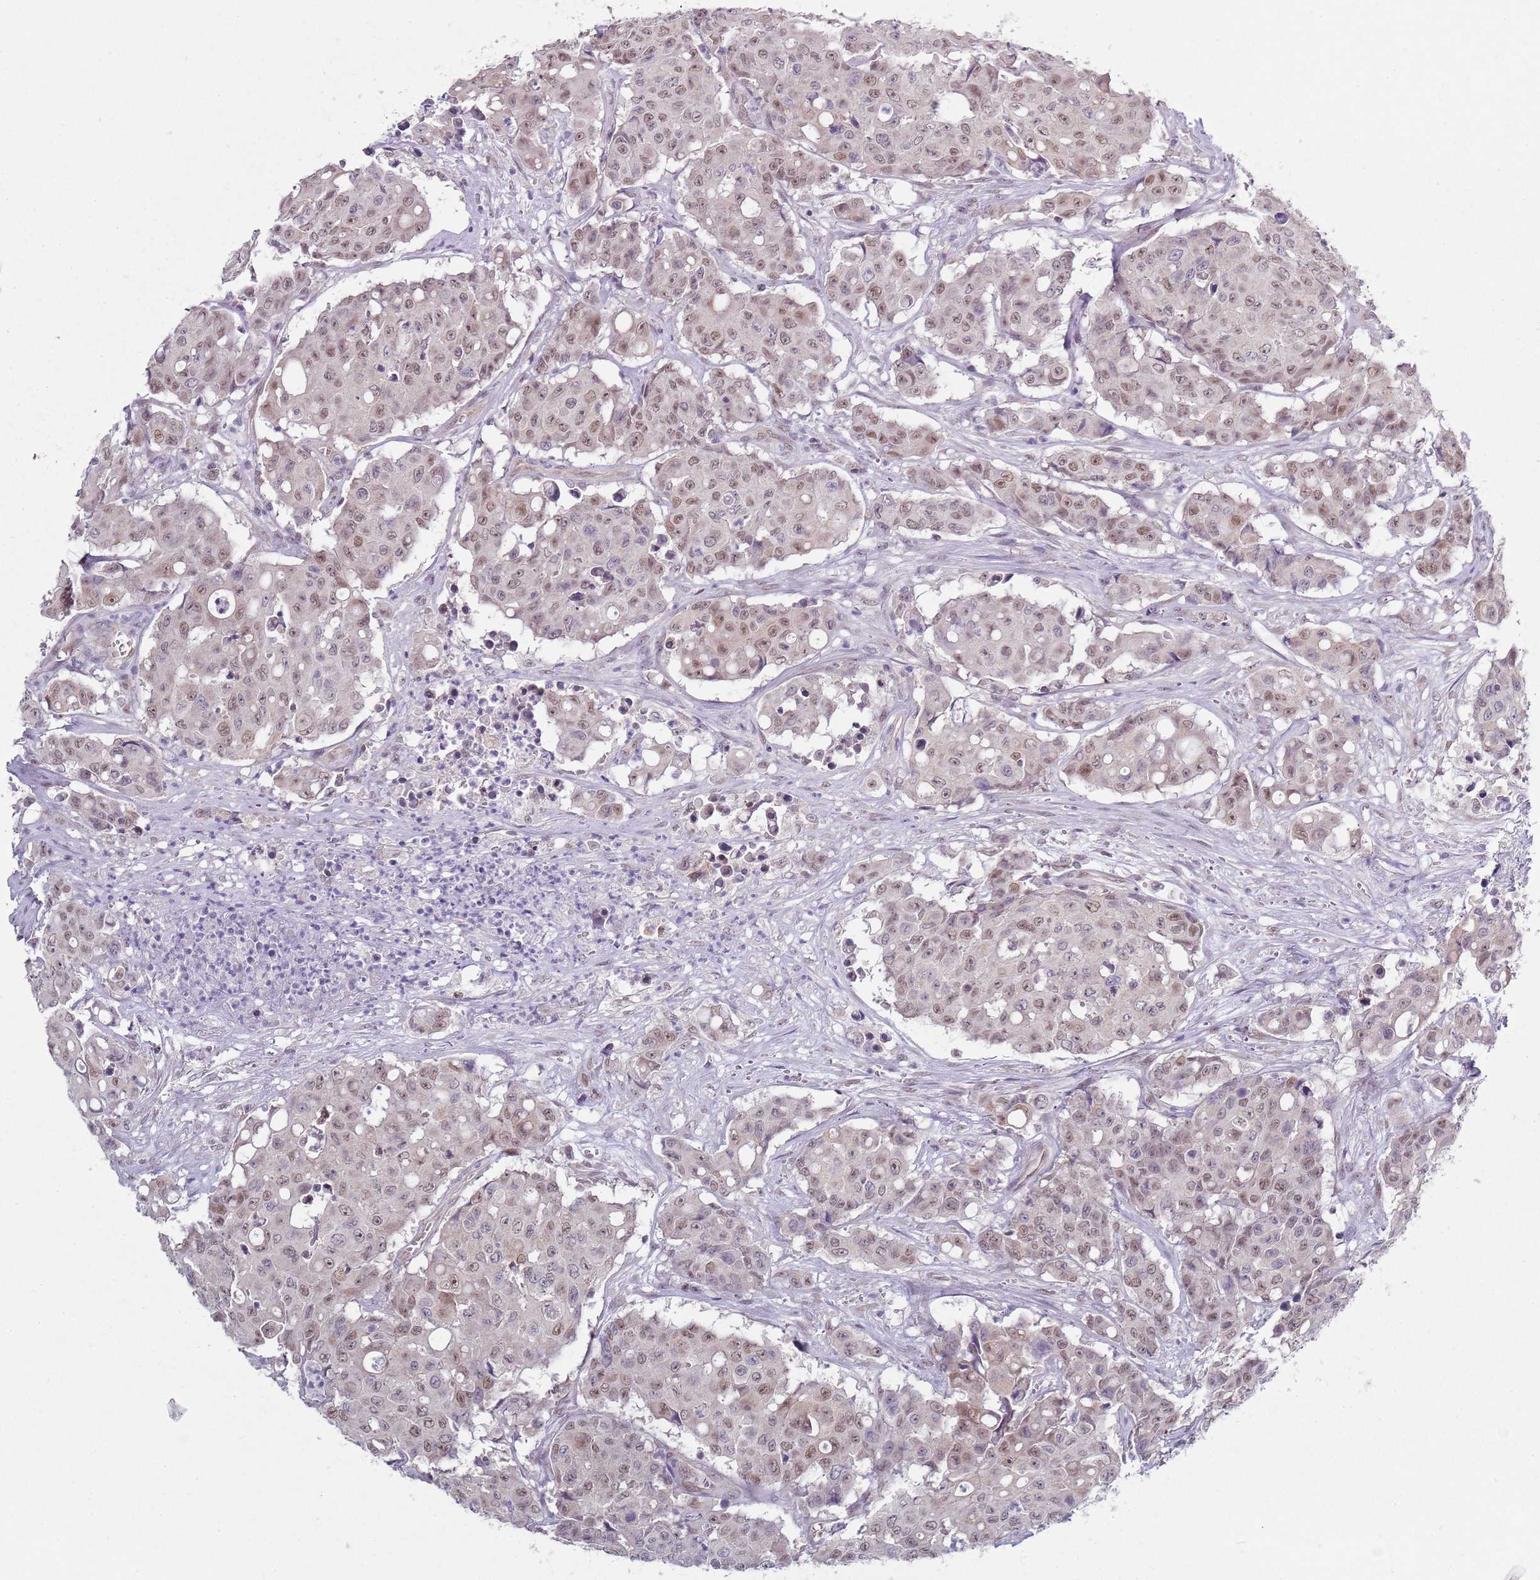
{"staining": {"intensity": "weak", "quantity": ">75%", "location": "nuclear"}, "tissue": "colorectal cancer", "cell_type": "Tumor cells", "image_type": "cancer", "snomed": [{"axis": "morphology", "description": "Adenocarcinoma, NOS"}, {"axis": "topography", "description": "Colon"}], "caption": "This is a histology image of IHC staining of colorectal cancer, which shows weak staining in the nuclear of tumor cells.", "gene": "SMARCAL1", "patient": {"sex": "male", "age": 51}}